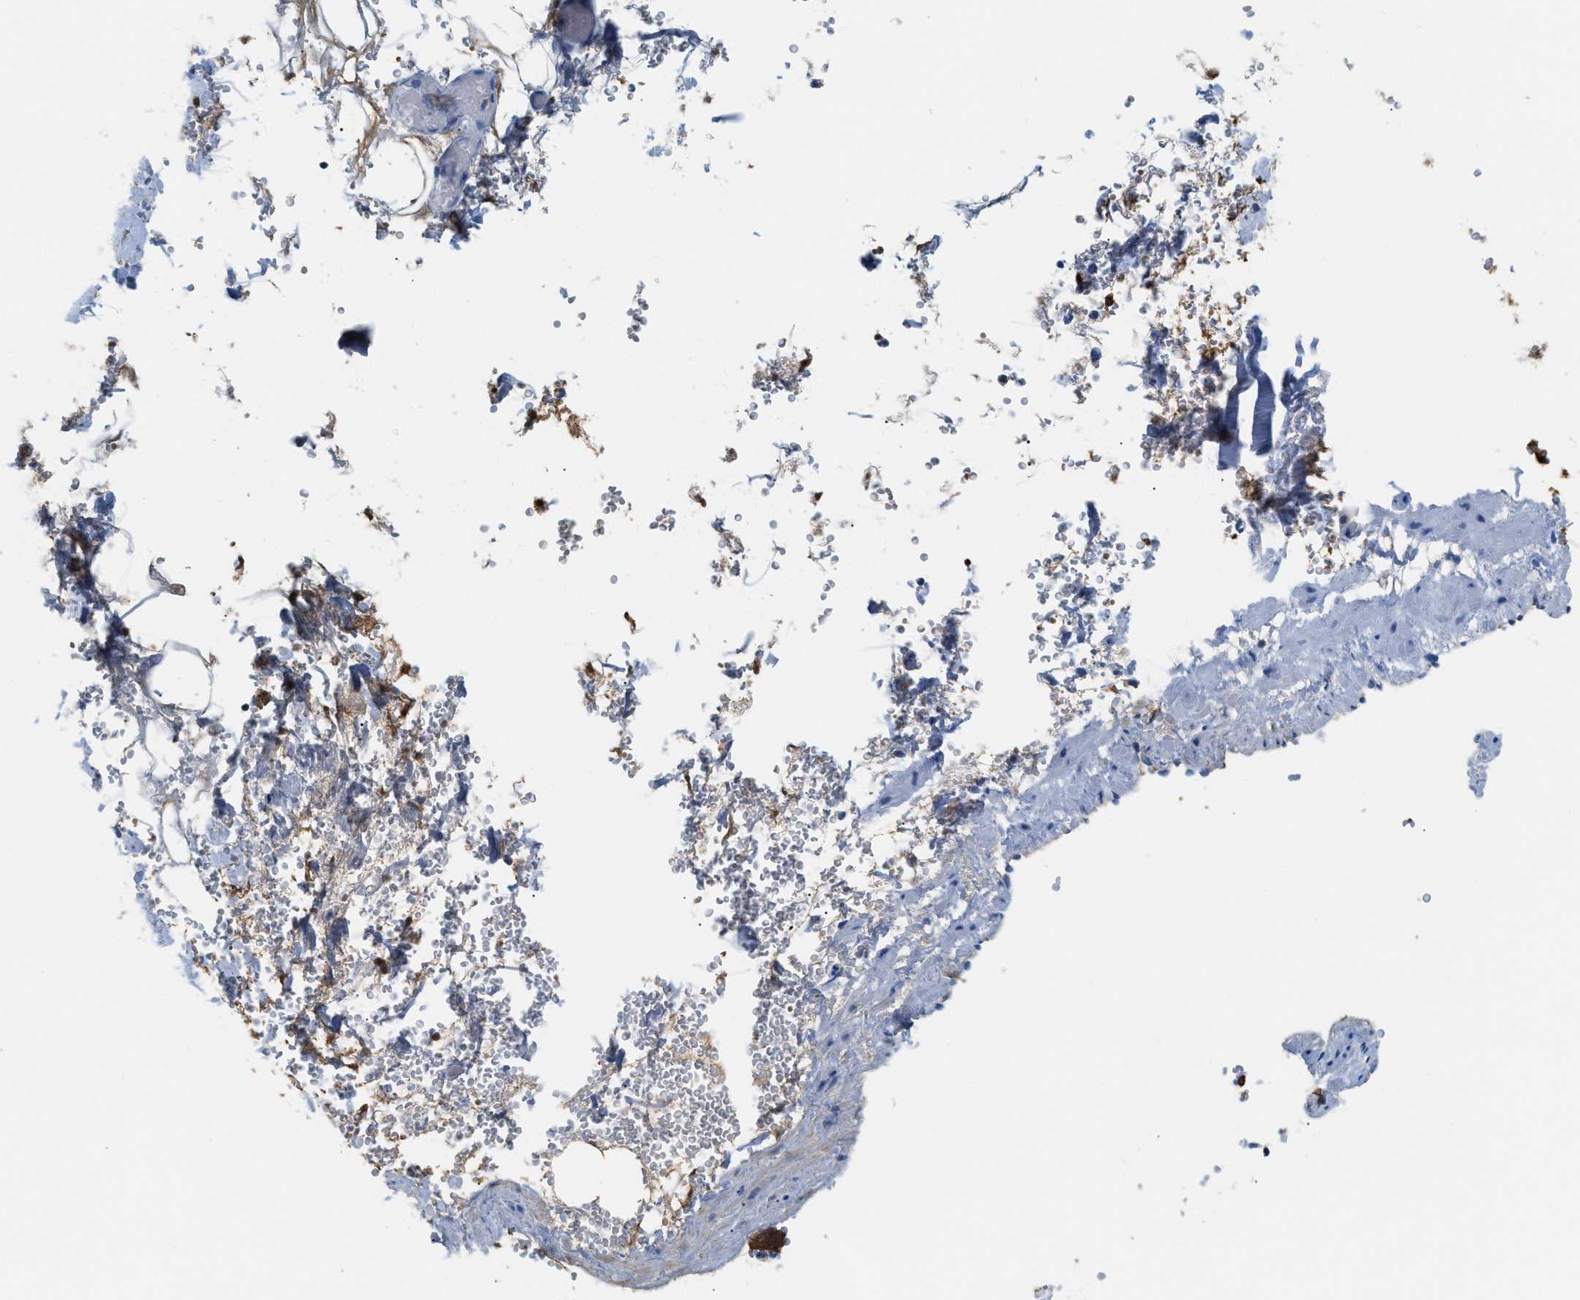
{"staining": {"intensity": "weak", "quantity": "25%-75%", "location": "cytoplasmic/membranous"}, "tissue": "adipose tissue", "cell_type": "Adipocytes", "image_type": "normal", "snomed": [{"axis": "morphology", "description": "Normal tissue, NOS"}, {"axis": "topography", "description": "Soft tissue"}, {"axis": "topography", "description": "Vascular tissue"}], "caption": "Immunohistochemical staining of unremarkable human adipose tissue shows low levels of weak cytoplasmic/membranous expression in approximately 25%-75% of adipocytes. Nuclei are stained in blue.", "gene": "CFI", "patient": {"sex": "female", "age": 35}}